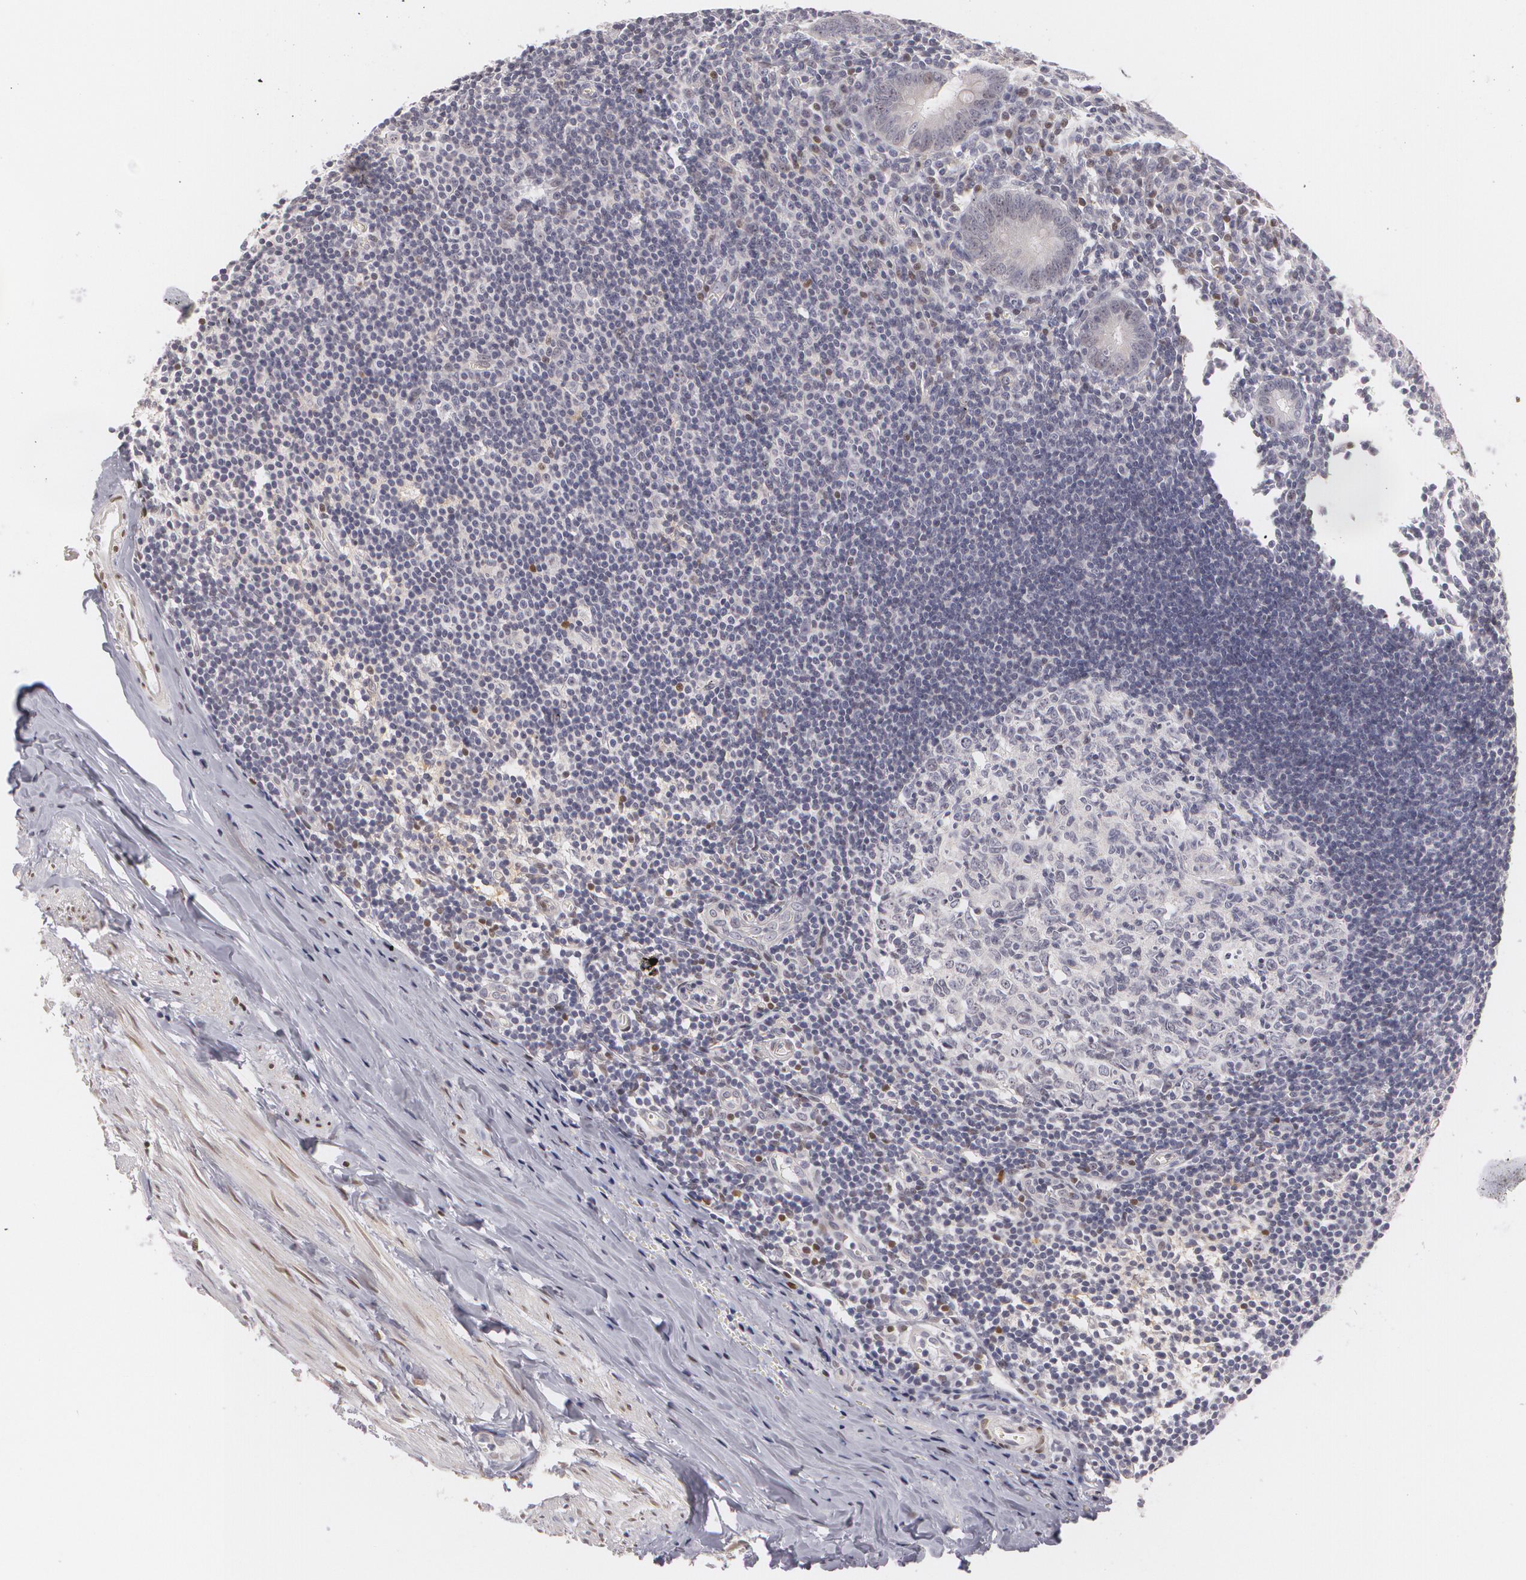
{"staining": {"intensity": "weak", "quantity": "<25%", "location": "nuclear"}, "tissue": "appendix", "cell_type": "Glandular cells", "image_type": "normal", "snomed": [{"axis": "morphology", "description": "Normal tissue, NOS"}, {"axis": "topography", "description": "Appendix"}], "caption": "Appendix stained for a protein using IHC reveals no expression glandular cells.", "gene": "ZBTB16", "patient": {"sex": "female", "age": 19}}